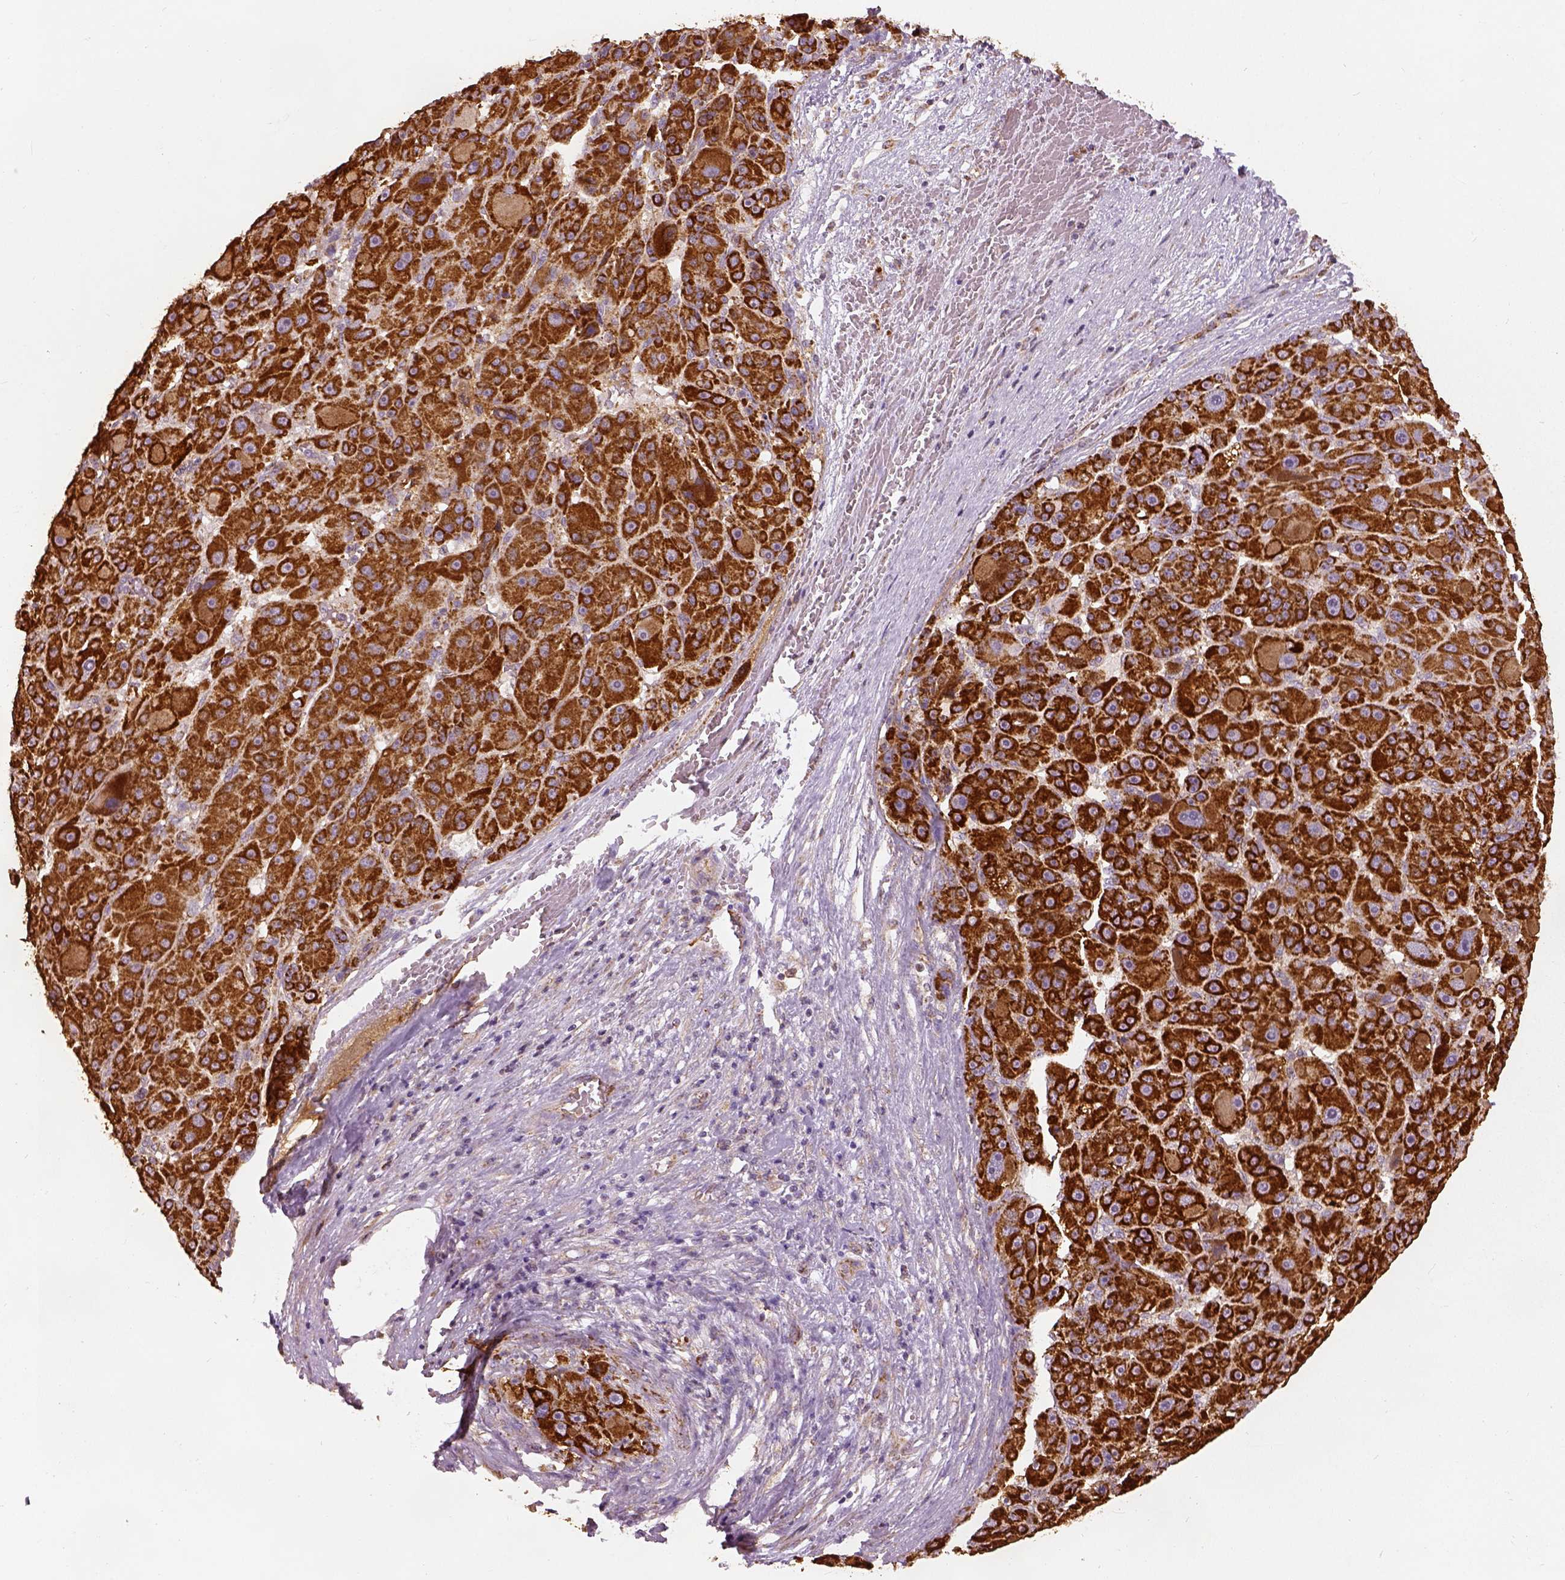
{"staining": {"intensity": "strong", "quantity": ">75%", "location": "cytoplasmic/membranous"}, "tissue": "liver cancer", "cell_type": "Tumor cells", "image_type": "cancer", "snomed": [{"axis": "morphology", "description": "Carcinoma, Hepatocellular, NOS"}, {"axis": "topography", "description": "Liver"}], "caption": "Protein expression analysis of human liver cancer reveals strong cytoplasmic/membranous expression in approximately >75% of tumor cells. The staining was performed using DAB (3,3'-diaminobenzidine), with brown indicating positive protein expression. Nuclei are stained blue with hematoxylin.", "gene": "PGAM5", "patient": {"sex": "male", "age": 76}}